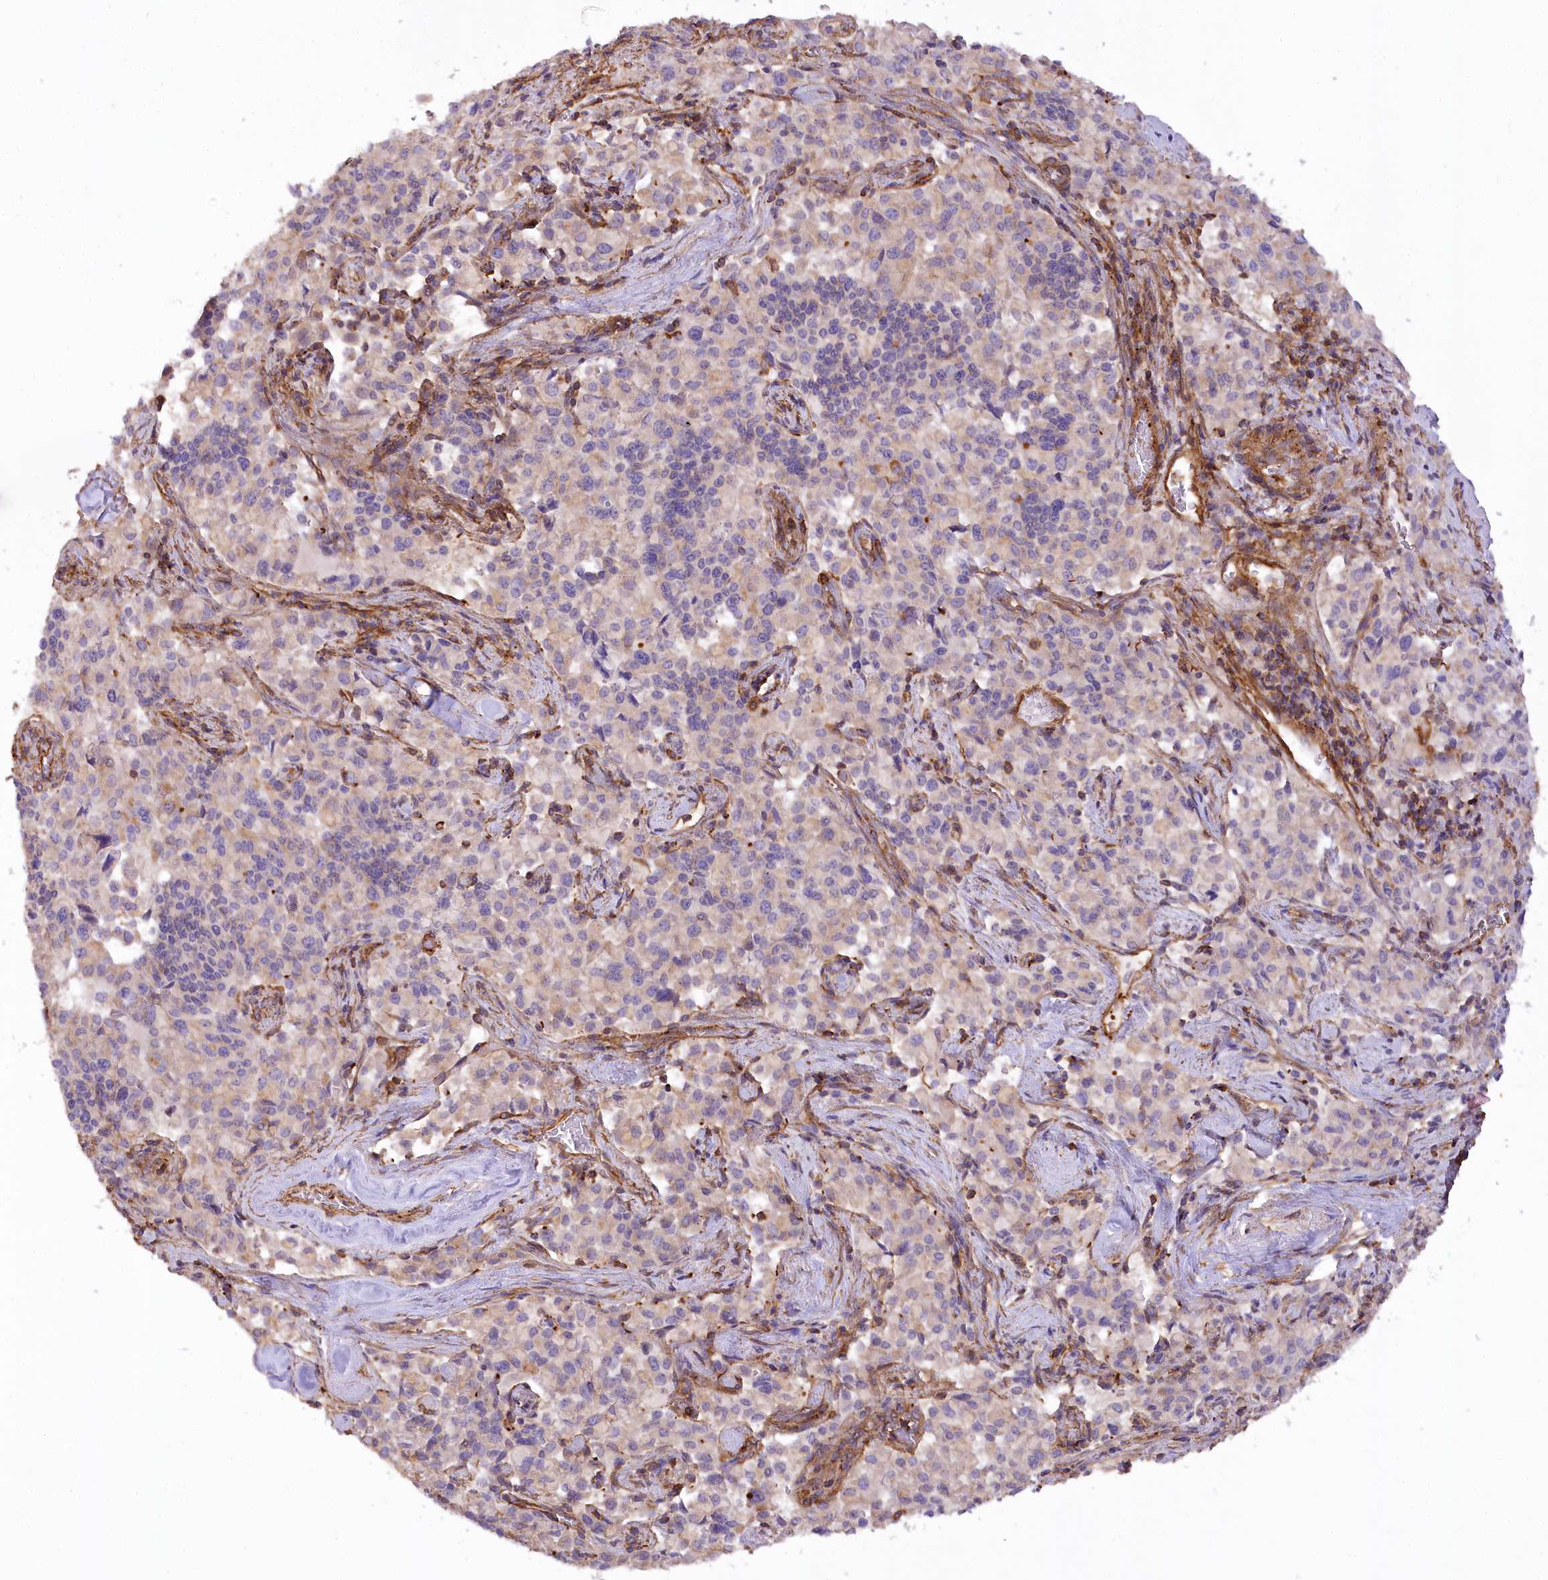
{"staining": {"intensity": "moderate", "quantity": "<25%", "location": "cytoplasmic/membranous"}, "tissue": "pancreatic cancer", "cell_type": "Tumor cells", "image_type": "cancer", "snomed": [{"axis": "morphology", "description": "Adenocarcinoma, NOS"}, {"axis": "topography", "description": "Pancreas"}], "caption": "A histopathology image of pancreatic cancer (adenocarcinoma) stained for a protein displays moderate cytoplasmic/membranous brown staining in tumor cells. (Stains: DAB in brown, nuclei in blue, Microscopy: brightfield microscopy at high magnification).", "gene": "SYNPO2", "patient": {"sex": "male", "age": 65}}